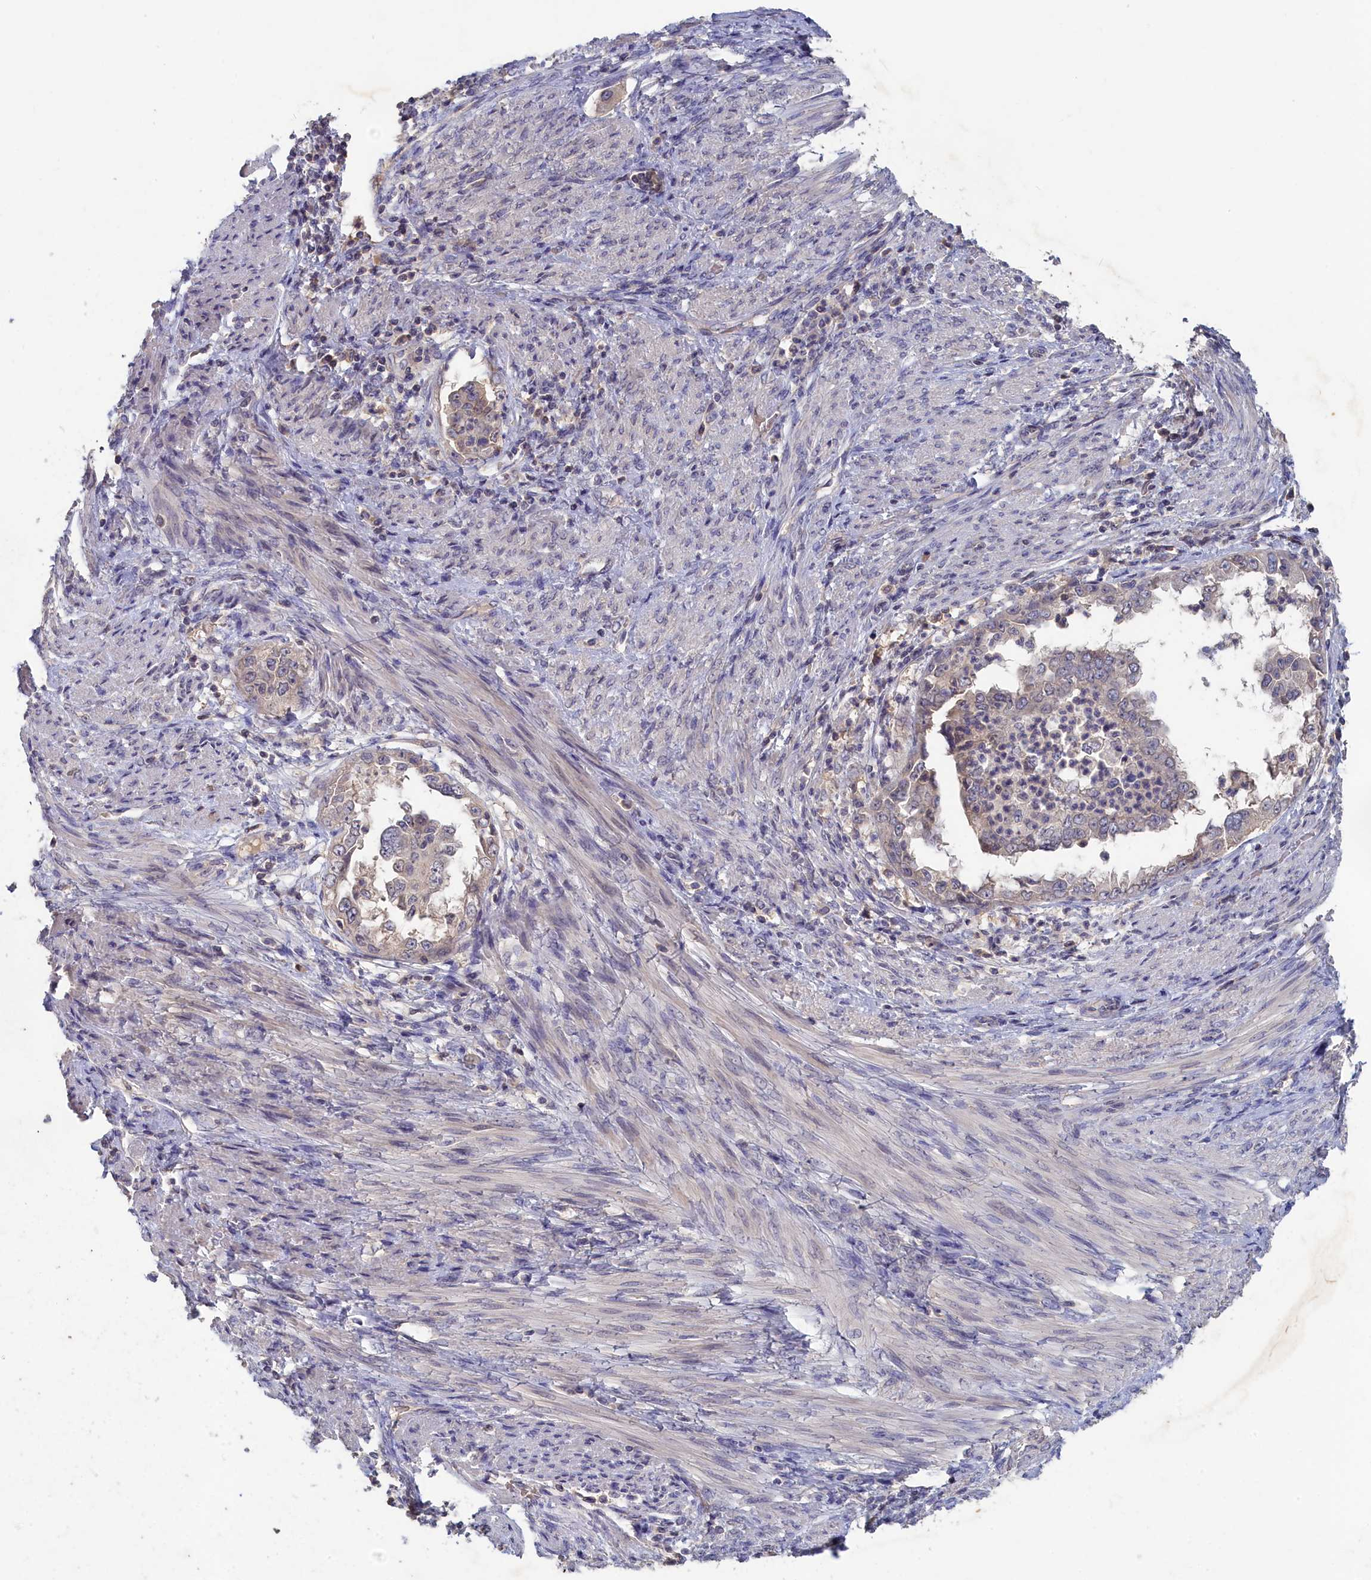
{"staining": {"intensity": "negative", "quantity": "none", "location": "none"}, "tissue": "endometrial cancer", "cell_type": "Tumor cells", "image_type": "cancer", "snomed": [{"axis": "morphology", "description": "Adenocarcinoma, NOS"}, {"axis": "topography", "description": "Endometrium"}], "caption": "Endometrial cancer (adenocarcinoma) stained for a protein using IHC reveals no expression tumor cells.", "gene": "CELF5", "patient": {"sex": "female", "age": 85}}